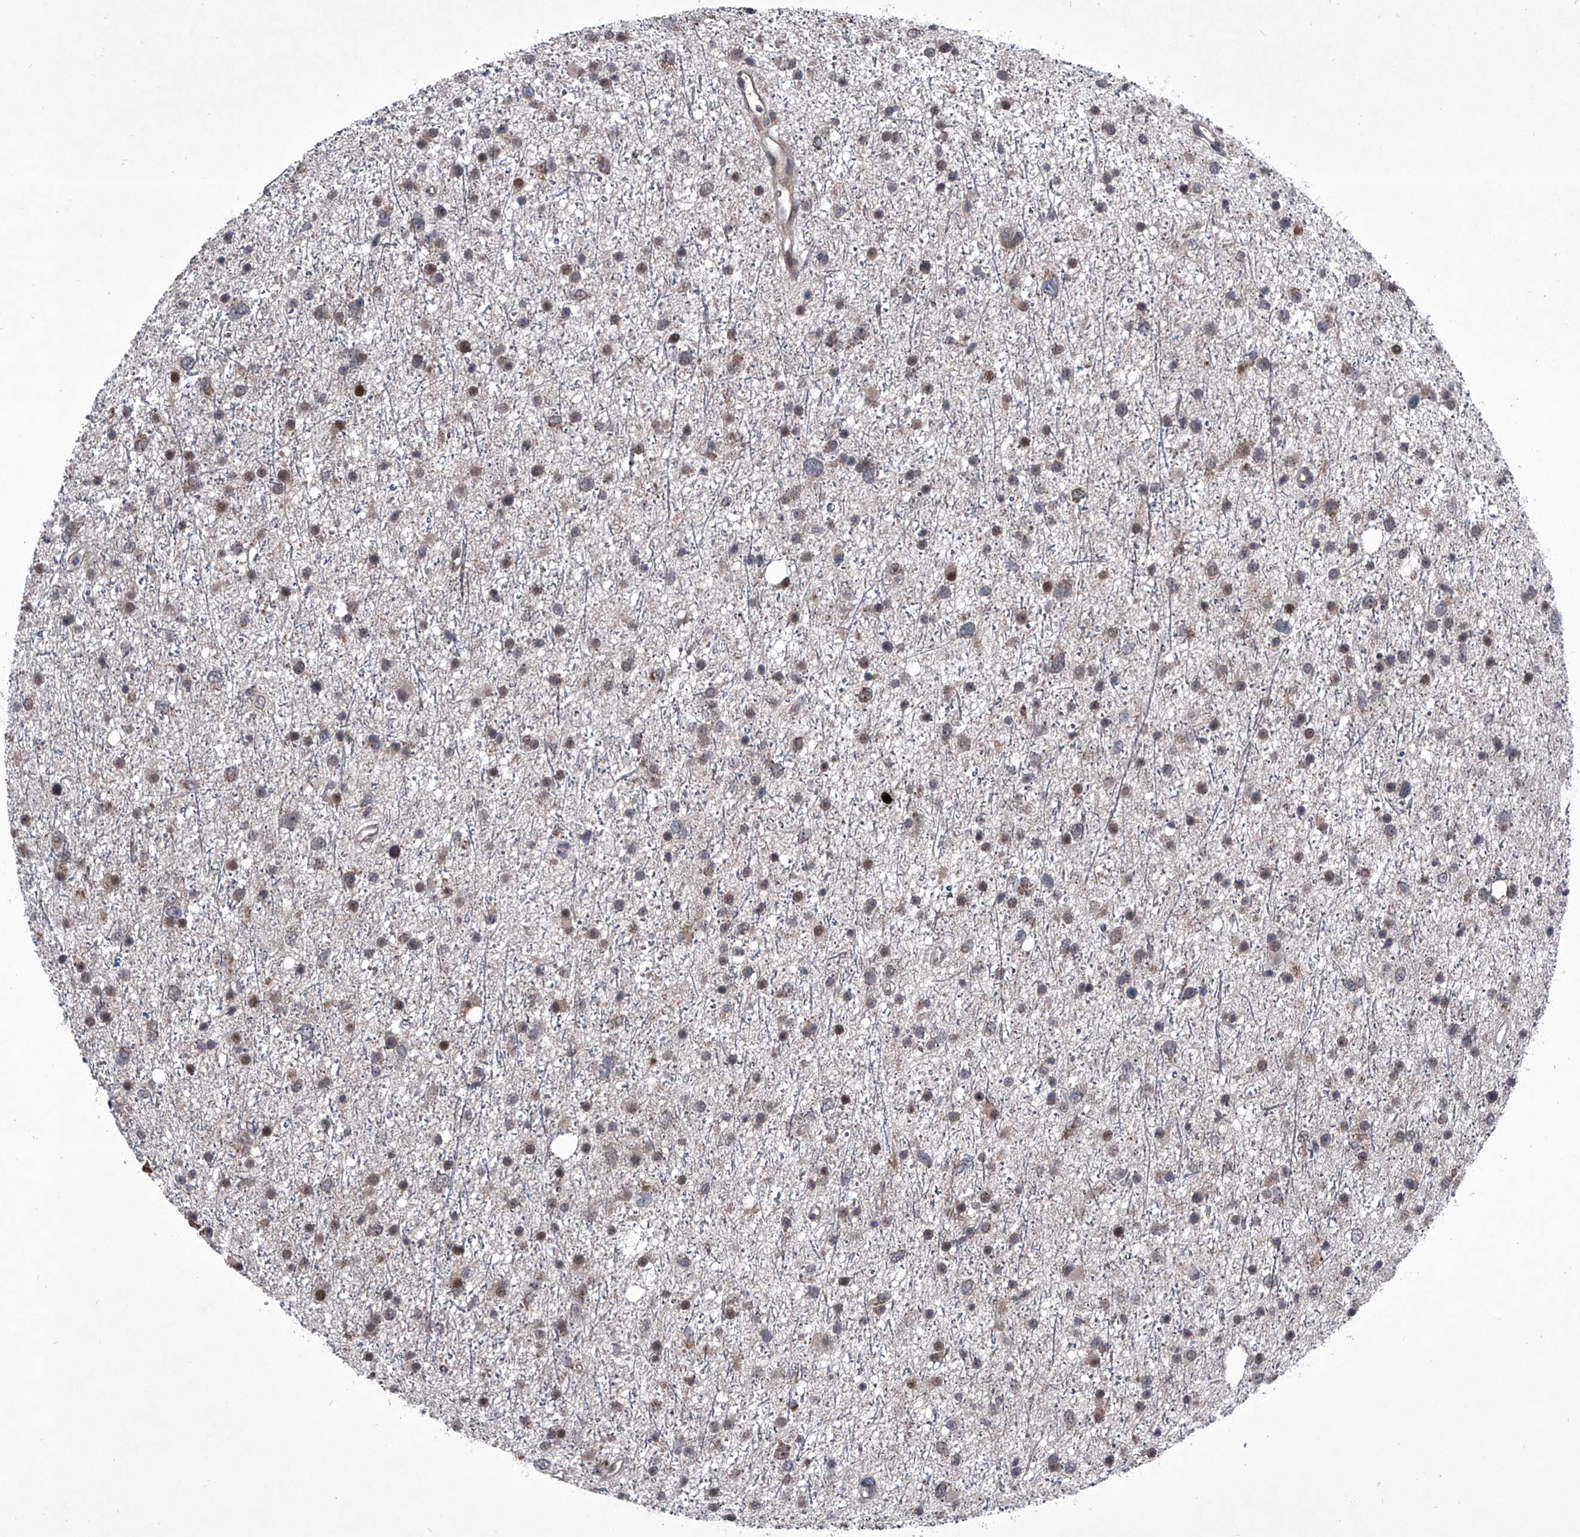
{"staining": {"intensity": "weak", "quantity": "25%-75%", "location": "nuclear"}, "tissue": "glioma", "cell_type": "Tumor cells", "image_type": "cancer", "snomed": [{"axis": "morphology", "description": "Glioma, malignant, Low grade"}, {"axis": "topography", "description": "Cerebral cortex"}], "caption": "Protein positivity by immunohistochemistry shows weak nuclear positivity in approximately 25%-75% of tumor cells in malignant glioma (low-grade).", "gene": "ELK4", "patient": {"sex": "female", "age": 39}}